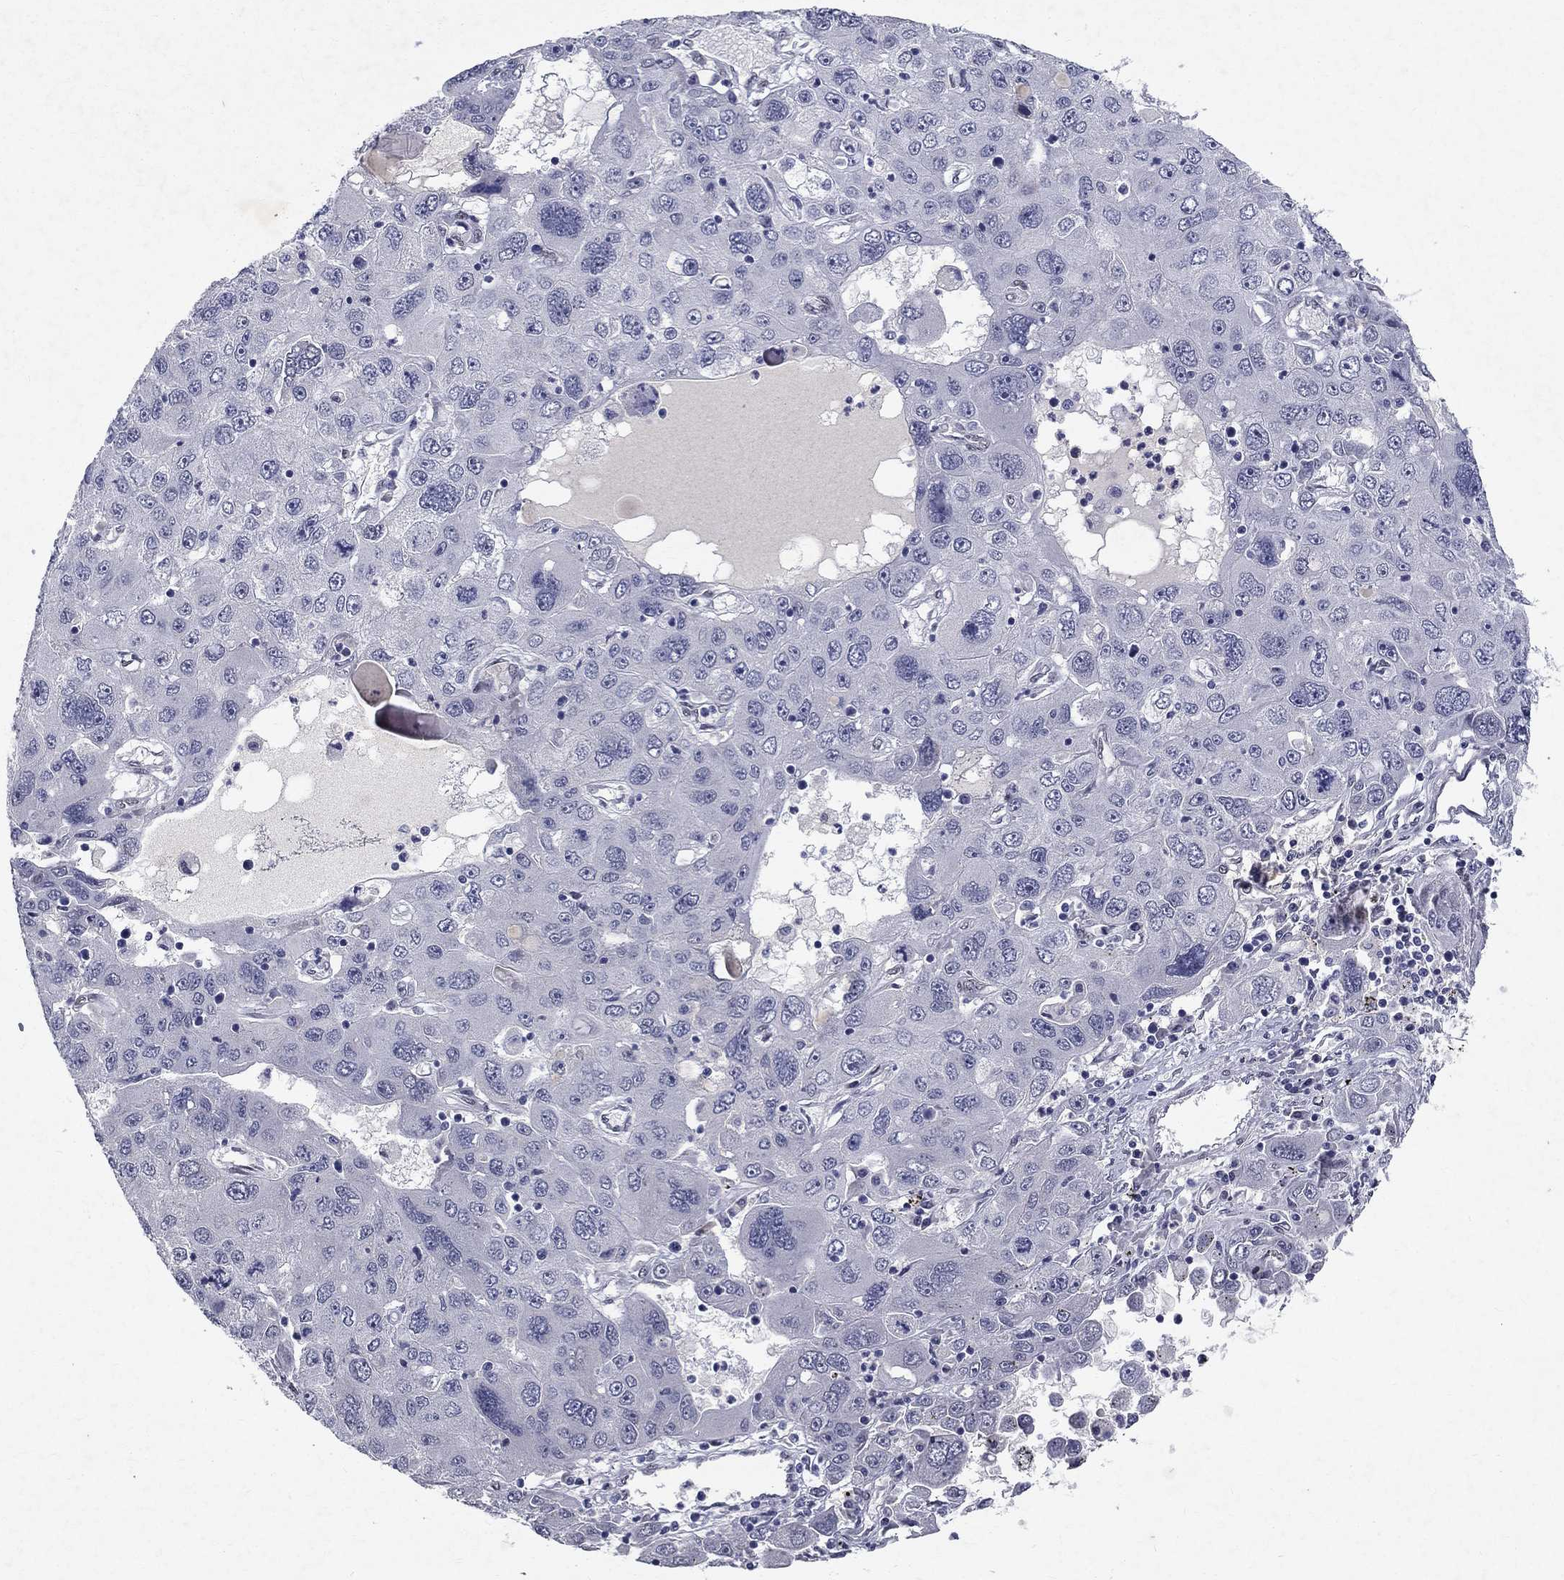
{"staining": {"intensity": "negative", "quantity": "none", "location": "none"}, "tissue": "stomach cancer", "cell_type": "Tumor cells", "image_type": "cancer", "snomed": [{"axis": "morphology", "description": "Adenocarcinoma, NOS"}, {"axis": "topography", "description": "Stomach"}], "caption": "An image of stomach cancer (adenocarcinoma) stained for a protein reveals no brown staining in tumor cells.", "gene": "RBFOX1", "patient": {"sex": "male", "age": 56}}